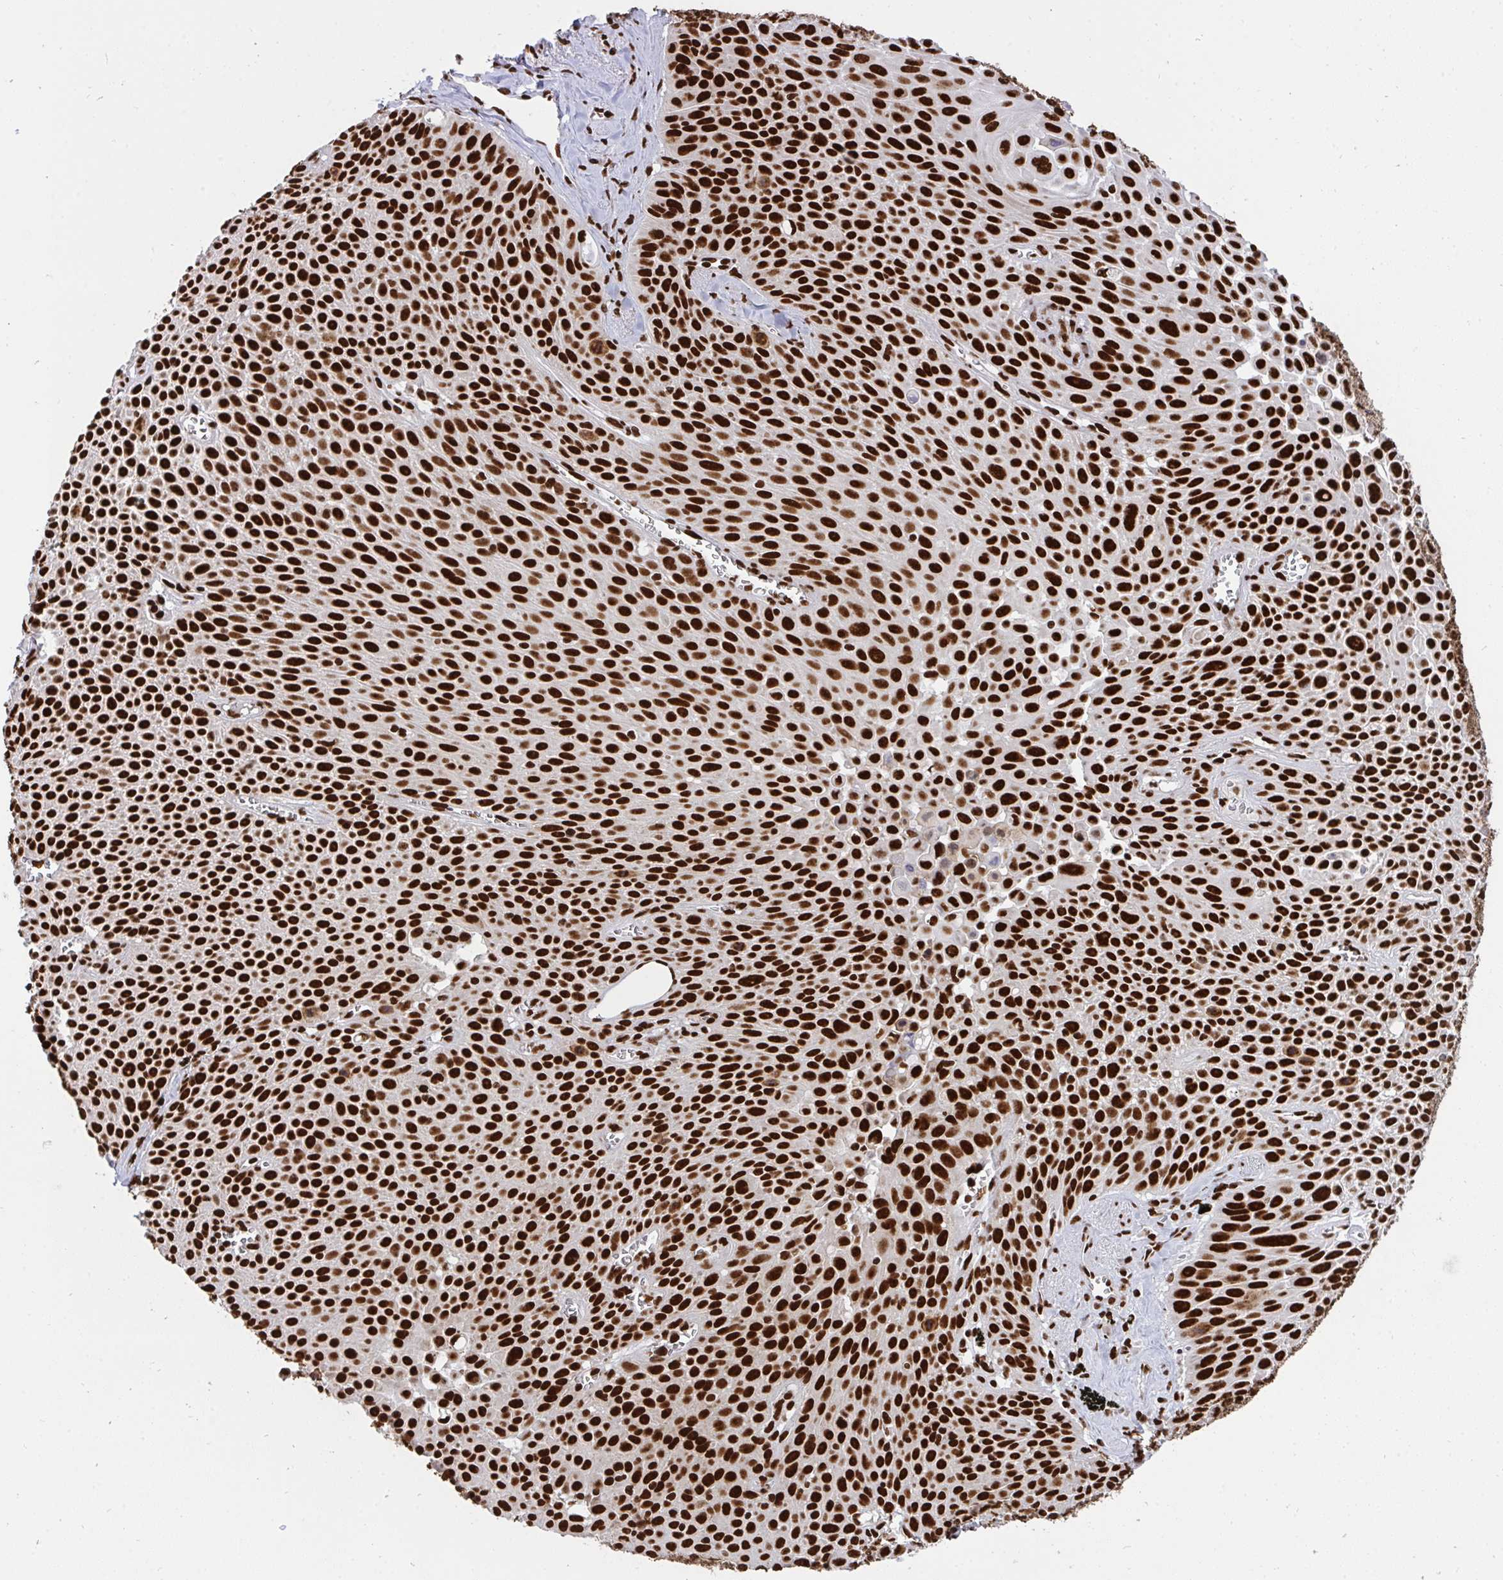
{"staining": {"intensity": "strong", "quantity": ">75%", "location": "nuclear"}, "tissue": "lung cancer", "cell_type": "Tumor cells", "image_type": "cancer", "snomed": [{"axis": "morphology", "description": "Squamous cell carcinoma, NOS"}, {"axis": "morphology", "description": "Squamous cell carcinoma, metastatic, NOS"}, {"axis": "topography", "description": "Lymph node"}, {"axis": "topography", "description": "Lung"}], "caption": "Strong nuclear protein staining is identified in about >75% of tumor cells in squamous cell carcinoma (lung).", "gene": "HNRNPL", "patient": {"sex": "female", "age": 62}}